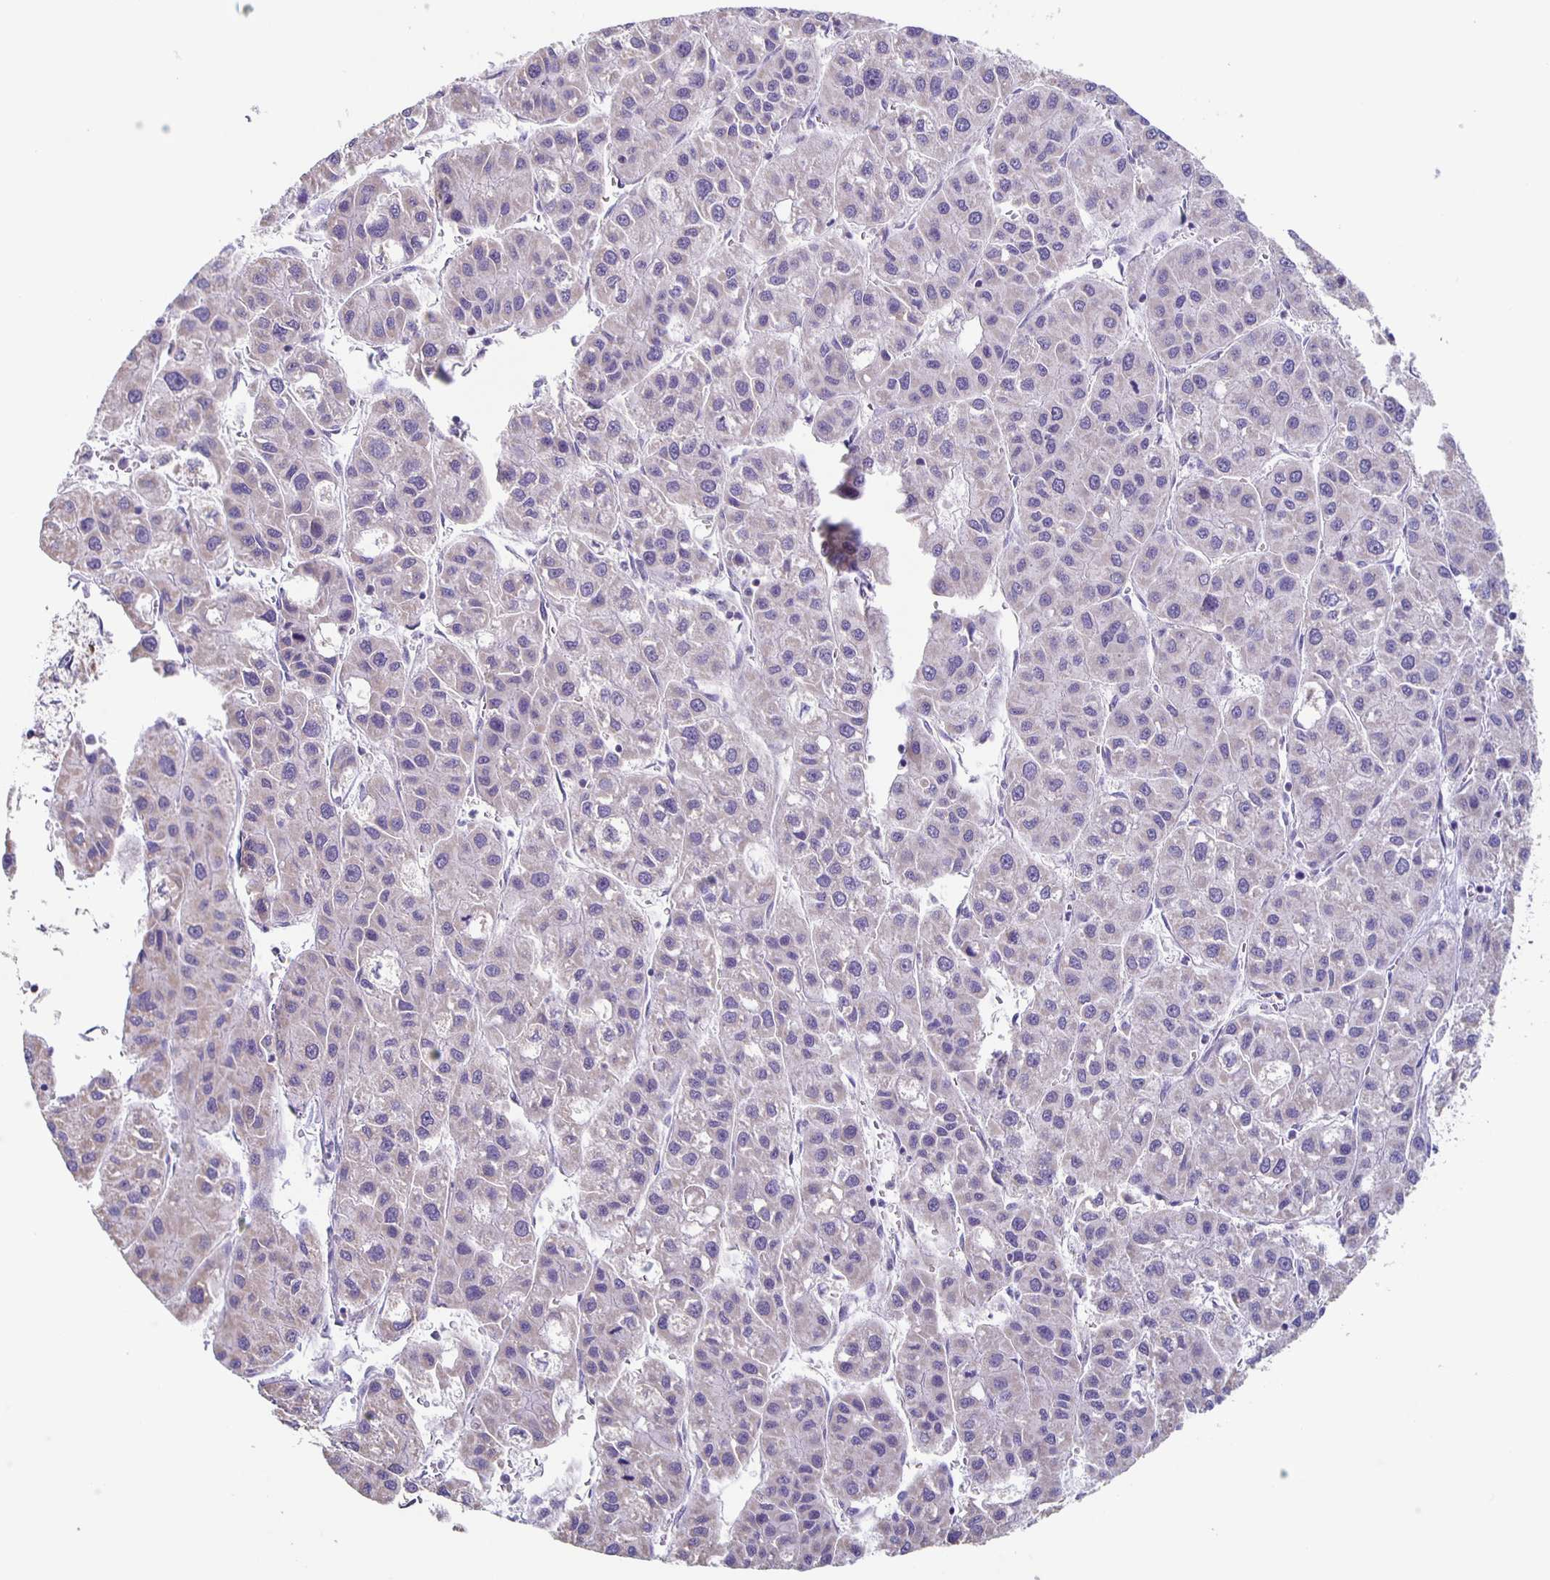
{"staining": {"intensity": "negative", "quantity": "none", "location": "none"}, "tissue": "liver cancer", "cell_type": "Tumor cells", "image_type": "cancer", "snomed": [{"axis": "morphology", "description": "Carcinoma, Hepatocellular, NOS"}, {"axis": "topography", "description": "Liver"}], "caption": "Tumor cells are negative for protein expression in human liver hepatocellular carcinoma.", "gene": "TPPP", "patient": {"sex": "male", "age": 73}}